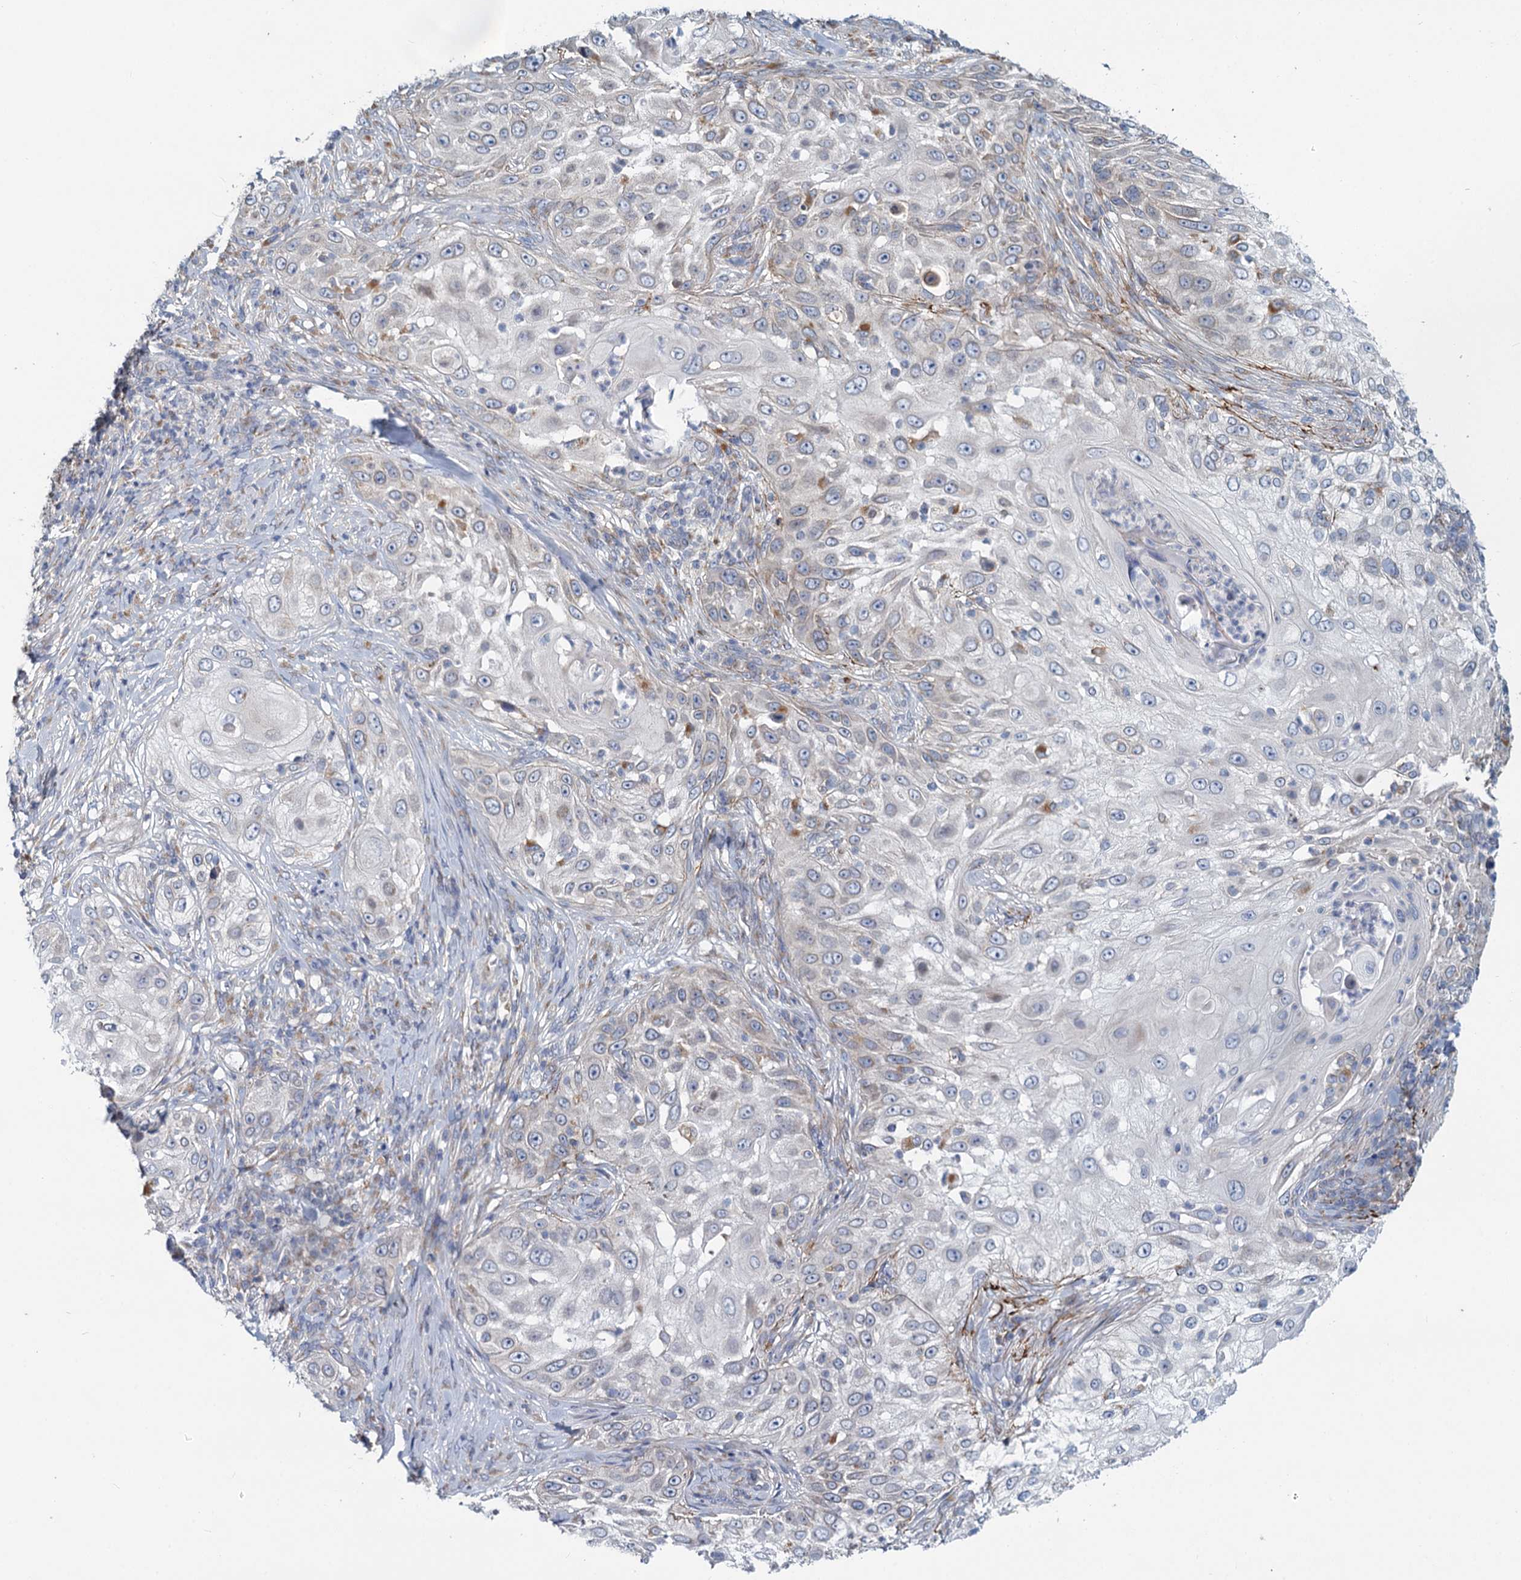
{"staining": {"intensity": "negative", "quantity": "none", "location": "none"}, "tissue": "skin cancer", "cell_type": "Tumor cells", "image_type": "cancer", "snomed": [{"axis": "morphology", "description": "Squamous cell carcinoma, NOS"}, {"axis": "topography", "description": "Skin"}], "caption": "A histopathology image of skin cancer (squamous cell carcinoma) stained for a protein shows no brown staining in tumor cells.", "gene": "ADCY2", "patient": {"sex": "female", "age": 44}}